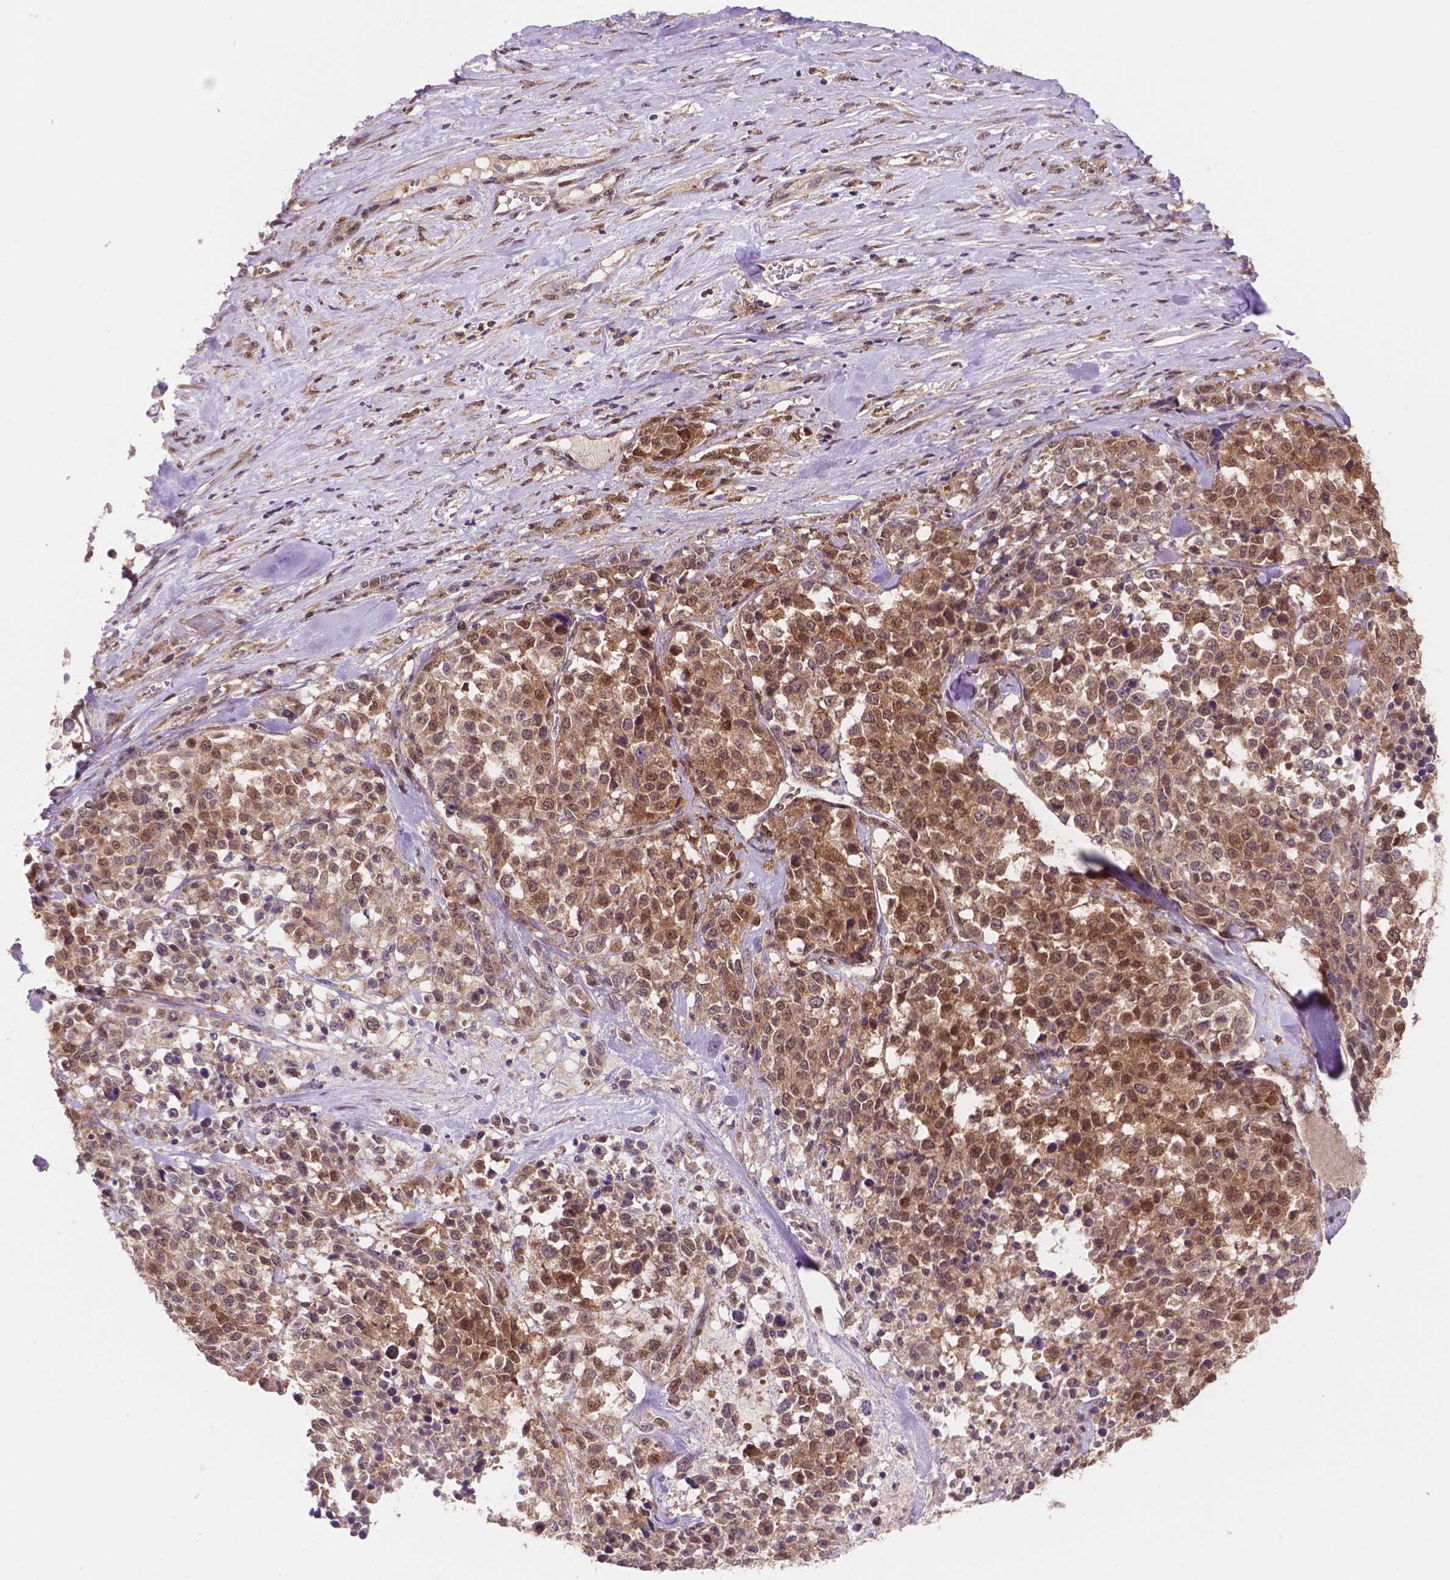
{"staining": {"intensity": "moderate", "quantity": ">75%", "location": "cytoplasmic/membranous,nuclear"}, "tissue": "melanoma", "cell_type": "Tumor cells", "image_type": "cancer", "snomed": [{"axis": "morphology", "description": "Malignant melanoma, Metastatic site"}, {"axis": "topography", "description": "Skin"}], "caption": "Moderate cytoplasmic/membranous and nuclear staining is seen in about >75% of tumor cells in malignant melanoma (metastatic site).", "gene": "UBE2L6", "patient": {"sex": "male", "age": 84}}